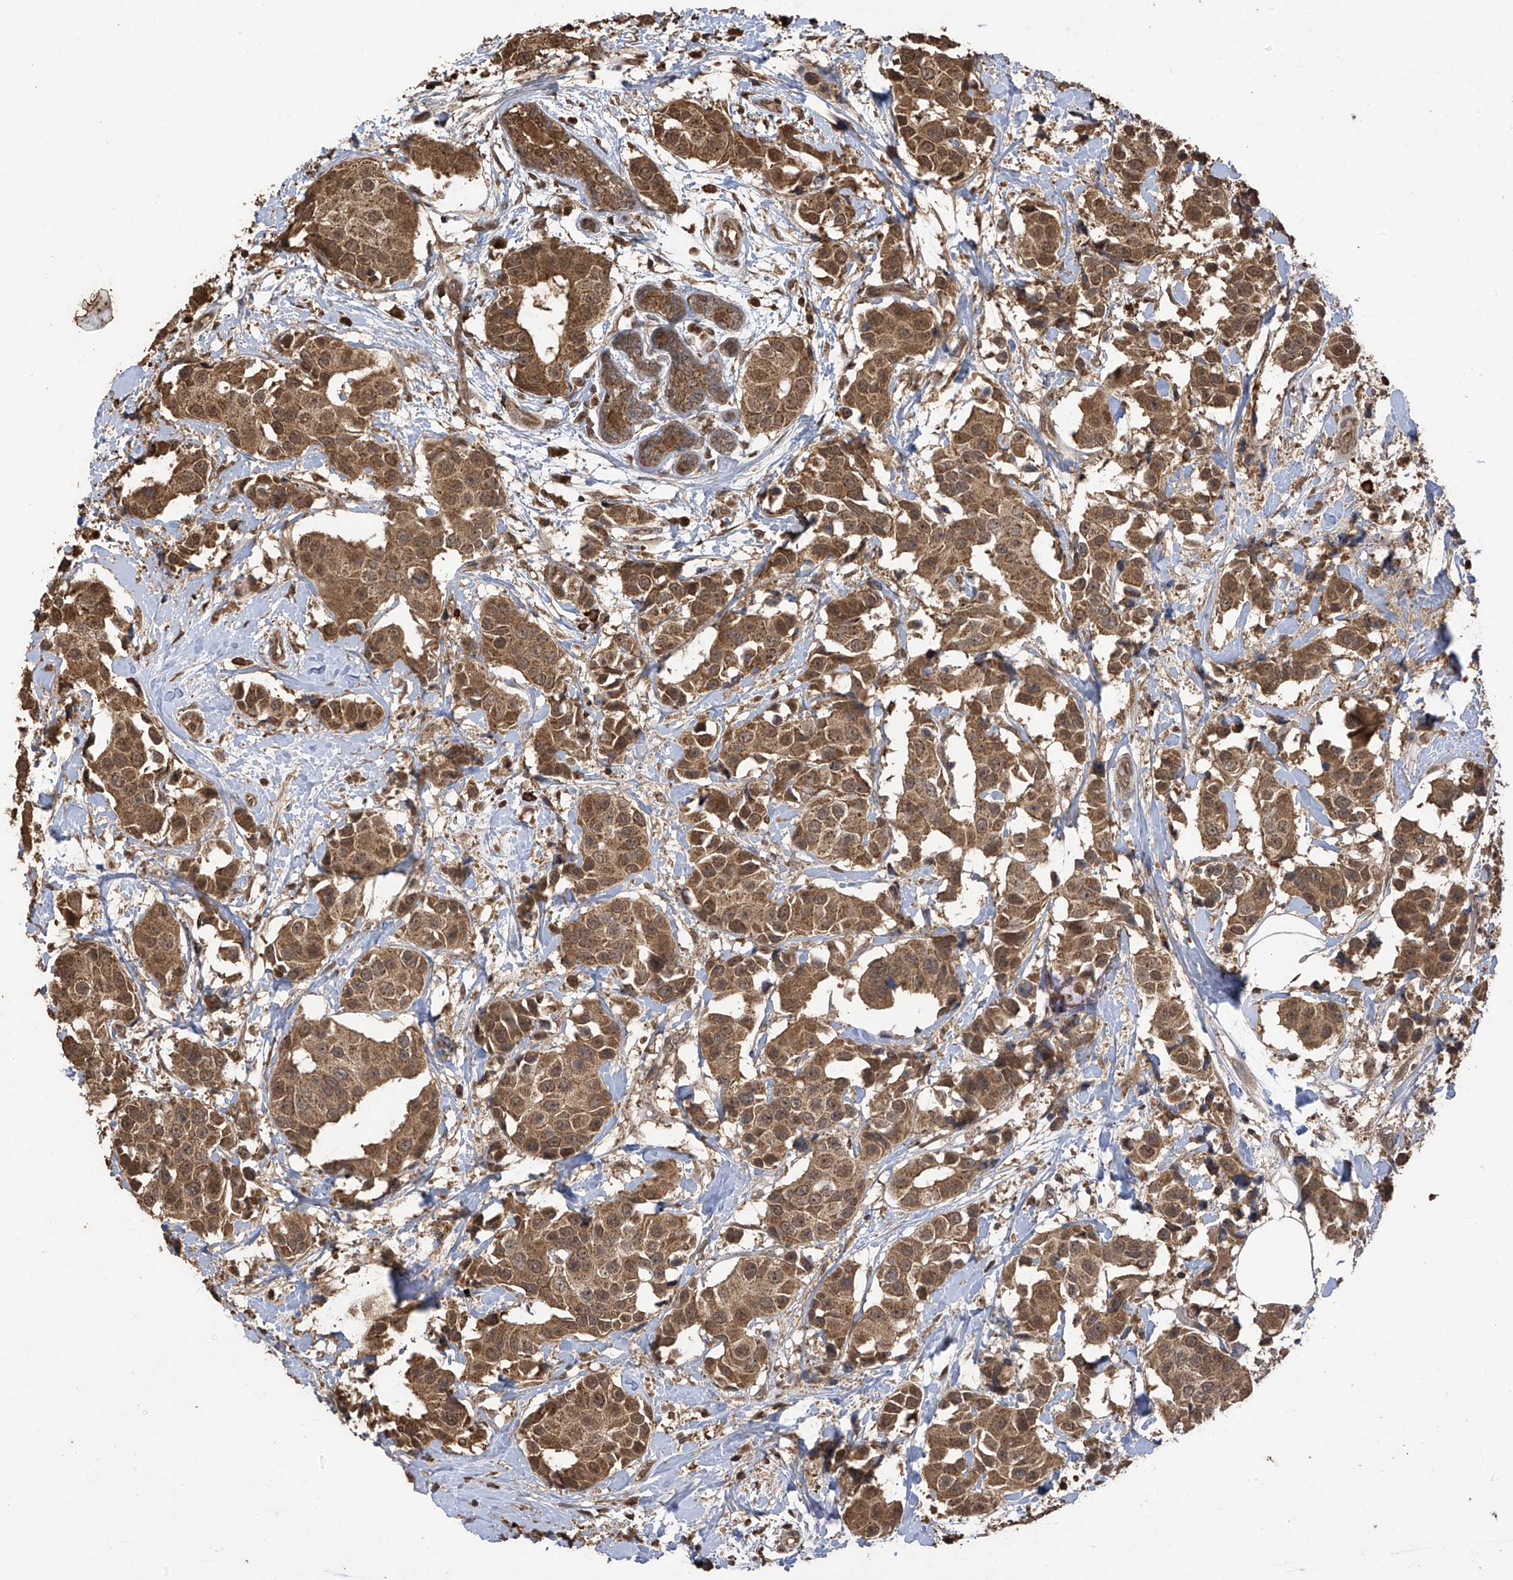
{"staining": {"intensity": "moderate", "quantity": ">75%", "location": "cytoplasmic/membranous,nuclear"}, "tissue": "breast cancer", "cell_type": "Tumor cells", "image_type": "cancer", "snomed": [{"axis": "morphology", "description": "Normal tissue, NOS"}, {"axis": "morphology", "description": "Duct carcinoma"}, {"axis": "topography", "description": "Breast"}], "caption": "A medium amount of moderate cytoplasmic/membranous and nuclear staining is seen in approximately >75% of tumor cells in breast cancer (intraductal carcinoma) tissue.", "gene": "PNPT1", "patient": {"sex": "female", "age": 39}}